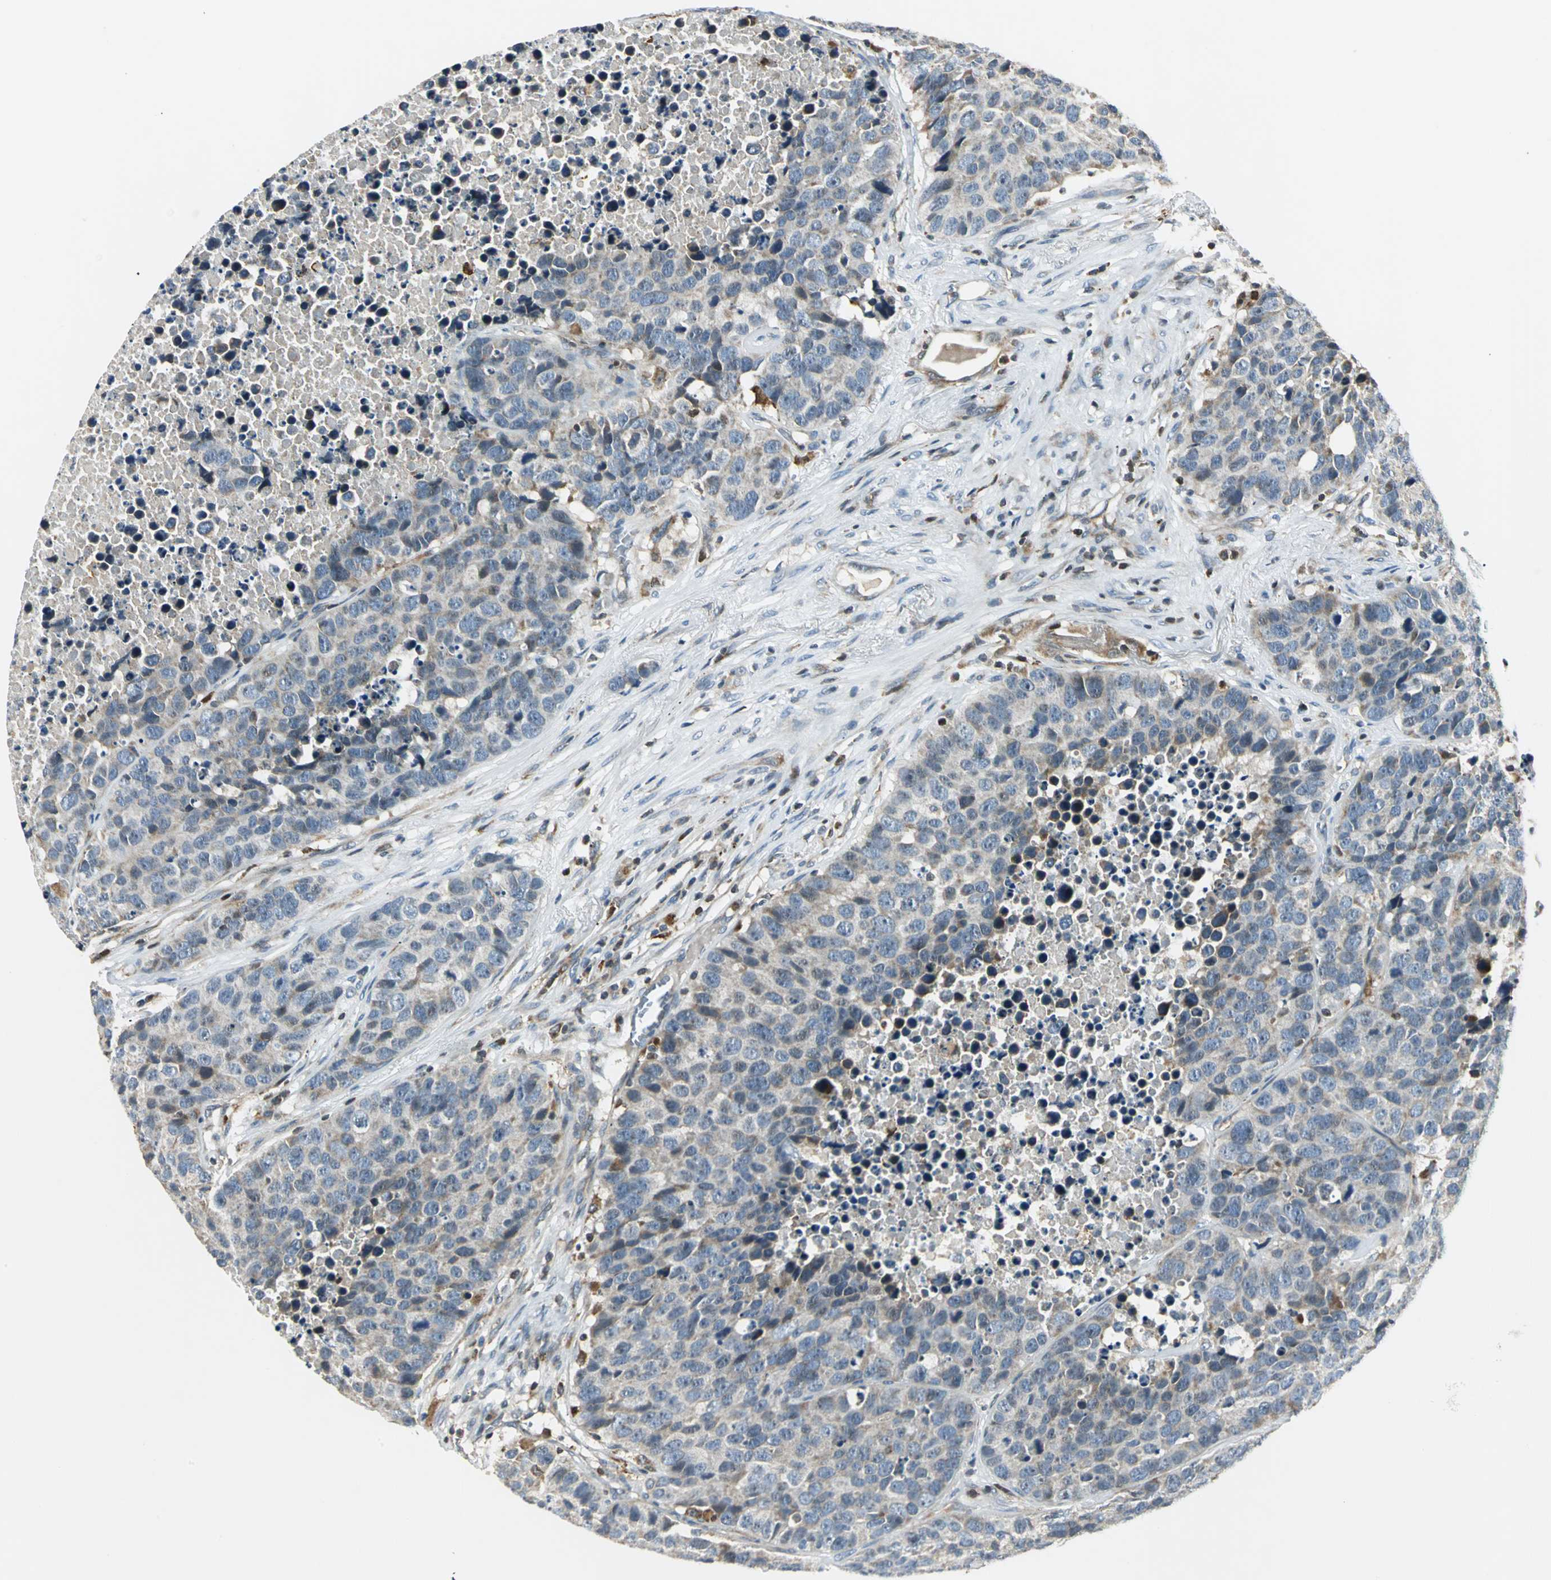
{"staining": {"intensity": "weak", "quantity": "25%-75%", "location": "cytoplasmic/membranous"}, "tissue": "carcinoid", "cell_type": "Tumor cells", "image_type": "cancer", "snomed": [{"axis": "morphology", "description": "Carcinoid, malignant, NOS"}, {"axis": "topography", "description": "Lung"}], "caption": "Protein staining exhibits weak cytoplasmic/membranous expression in approximately 25%-75% of tumor cells in malignant carcinoid.", "gene": "USP40", "patient": {"sex": "male", "age": 60}}